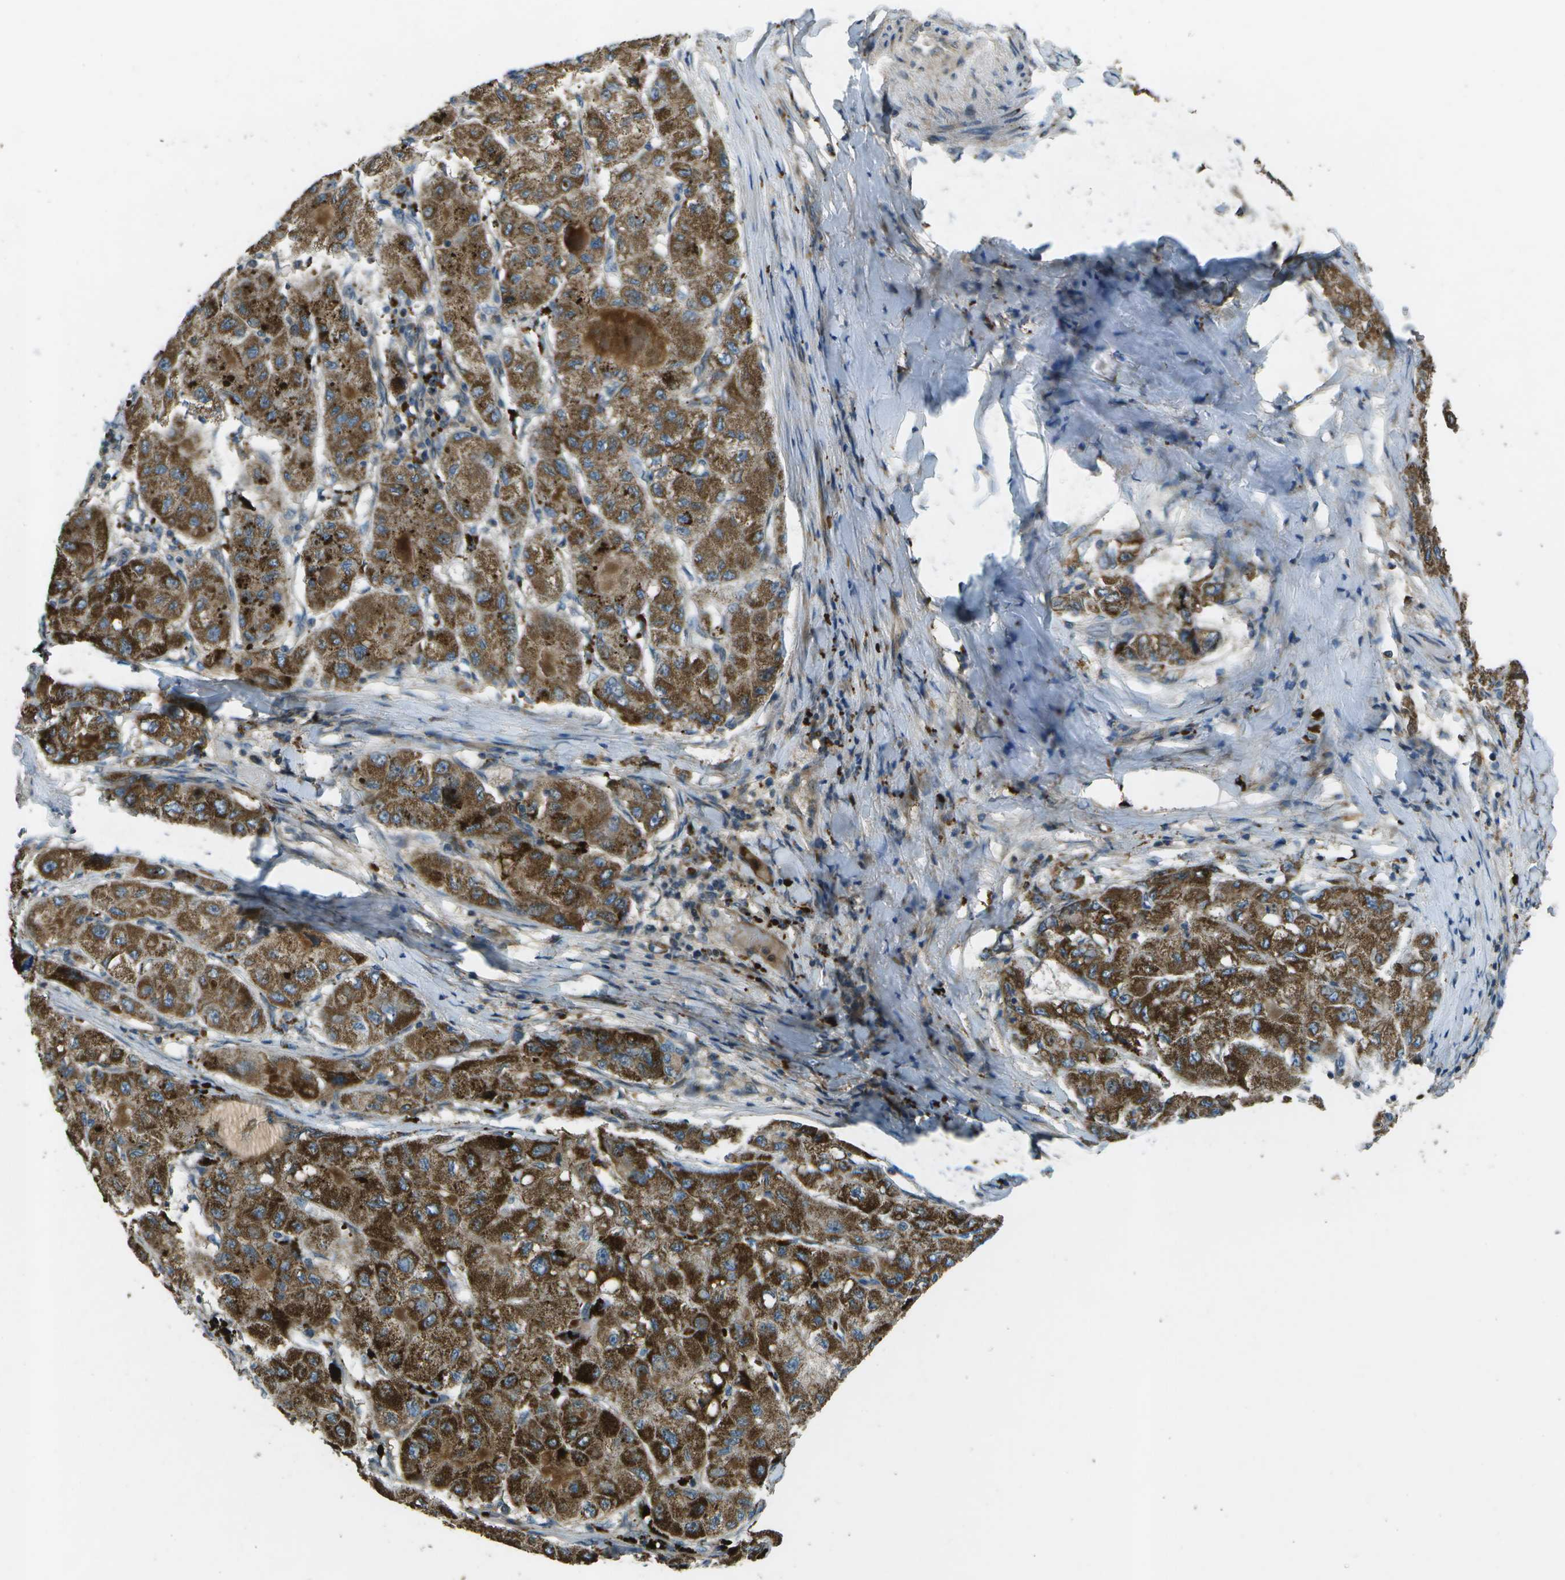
{"staining": {"intensity": "strong", "quantity": ">75%", "location": "cytoplasmic/membranous"}, "tissue": "liver cancer", "cell_type": "Tumor cells", "image_type": "cancer", "snomed": [{"axis": "morphology", "description": "Carcinoma, Hepatocellular, NOS"}, {"axis": "topography", "description": "Liver"}], "caption": "Strong cytoplasmic/membranous protein positivity is present in about >75% of tumor cells in hepatocellular carcinoma (liver).", "gene": "PXYLP1", "patient": {"sex": "male", "age": 80}}